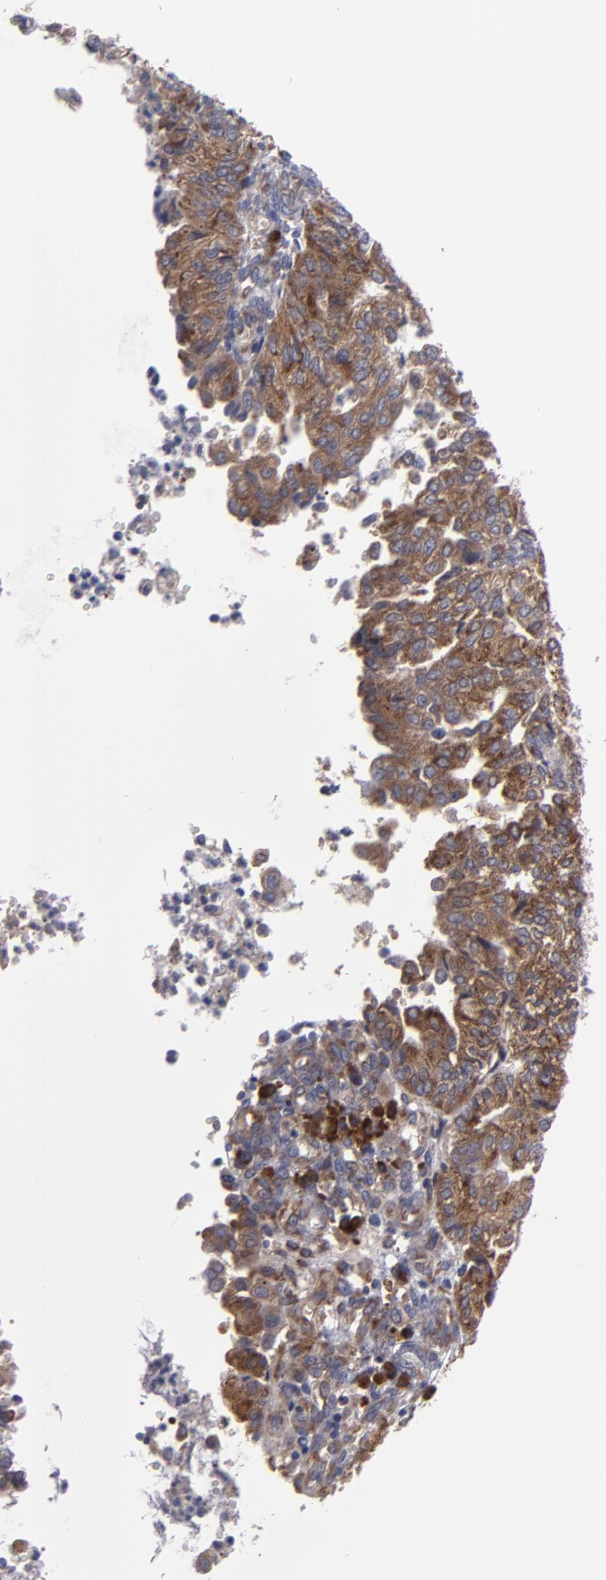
{"staining": {"intensity": "moderate", "quantity": ">75%", "location": "cytoplasmic/membranous"}, "tissue": "endometrial cancer", "cell_type": "Tumor cells", "image_type": "cancer", "snomed": [{"axis": "morphology", "description": "Adenocarcinoma, NOS"}, {"axis": "topography", "description": "Endometrium"}], "caption": "Endometrial adenocarcinoma tissue shows moderate cytoplasmic/membranous expression in about >75% of tumor cells, visualized by immunohistochemistry. Using DAB (3,3'-diaminobenzidine) (brown) and hematoxylin (blue) stains, captured at high magnification using brightfield microscopy.", "gene": "SND1", "patient": {"sex": "female", "age": 59}}